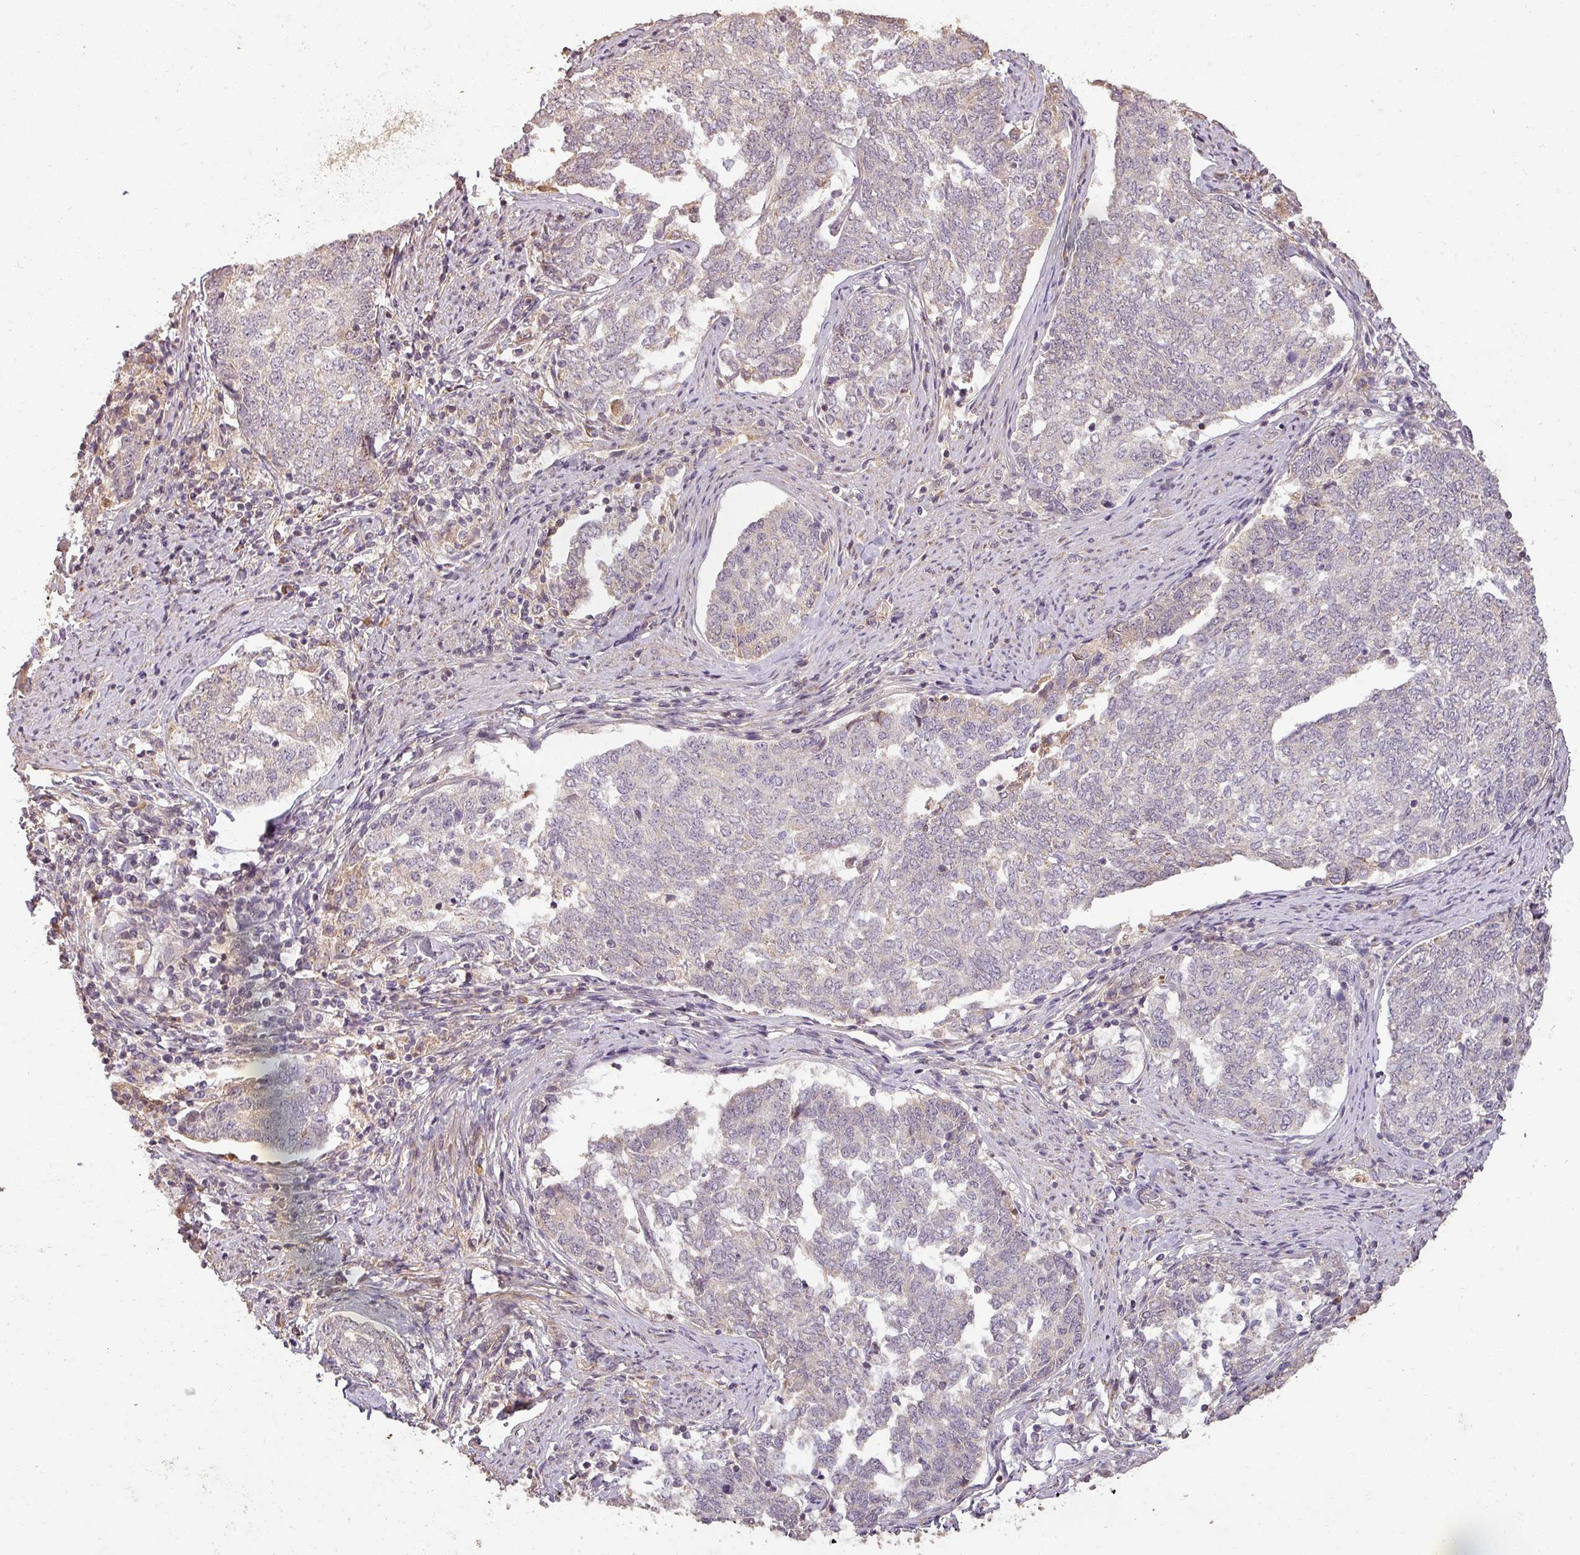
{"staining": {"intensity": "weak", "quantity": "<25%", "location": "cytoplasmic/membranous"}, "tissue": "endometrial cancer", "cell_type": "Tumor cells", "image_type": "cancer", "snomed": [{"axis": "morphology", "description": "Adenocarcinoma, NOS"}, {"axis": "topography", "description": "Endometrium"}], "caption": "This is an IHC image of human endometrial cancer. There is no positivity in tumor cells.", "gene": "BPIFB3", "patient": {"sex": "female", "age": 80}}